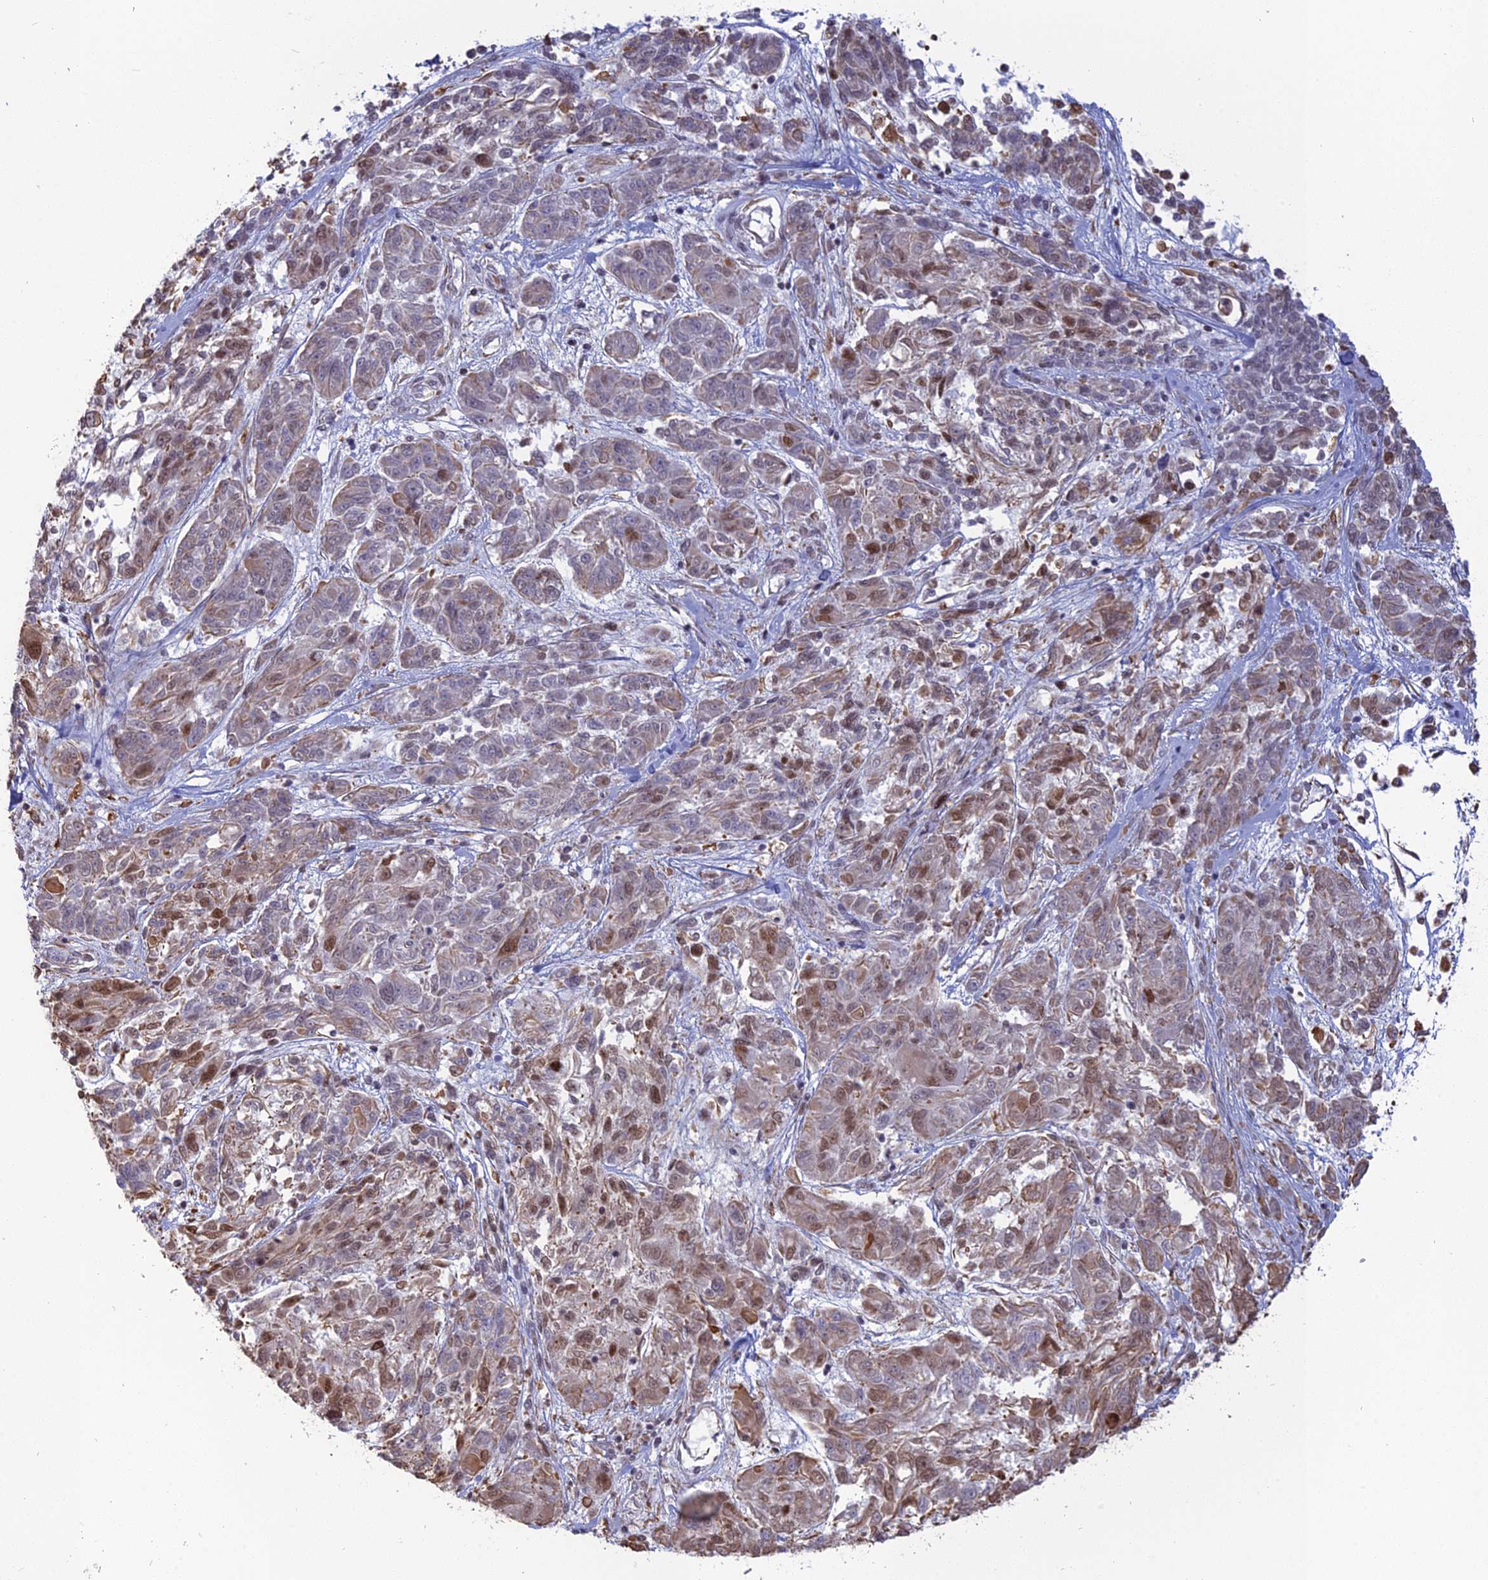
{"staining": {"intensity": "weak", "quantity": "<25%", "location": "cytoplasmic/membranous,nuclear"}, "tissue": "melanoma", "cell_type": "Tumor cells", "image_type": "cancer", "snomed": [{"axis": "morphology", "description": "Malignant melanoma, NOS"}, {"axis": "topography", "description": "Skin"}], "caption": "A high-resolution micrograph shows immunohistochemistry (IHC) staining of malignant melanoma, which exhibits no significant expression in tumor cells.", "gene": "APOBR", "patient": {"sex": "male", "age": 53}}